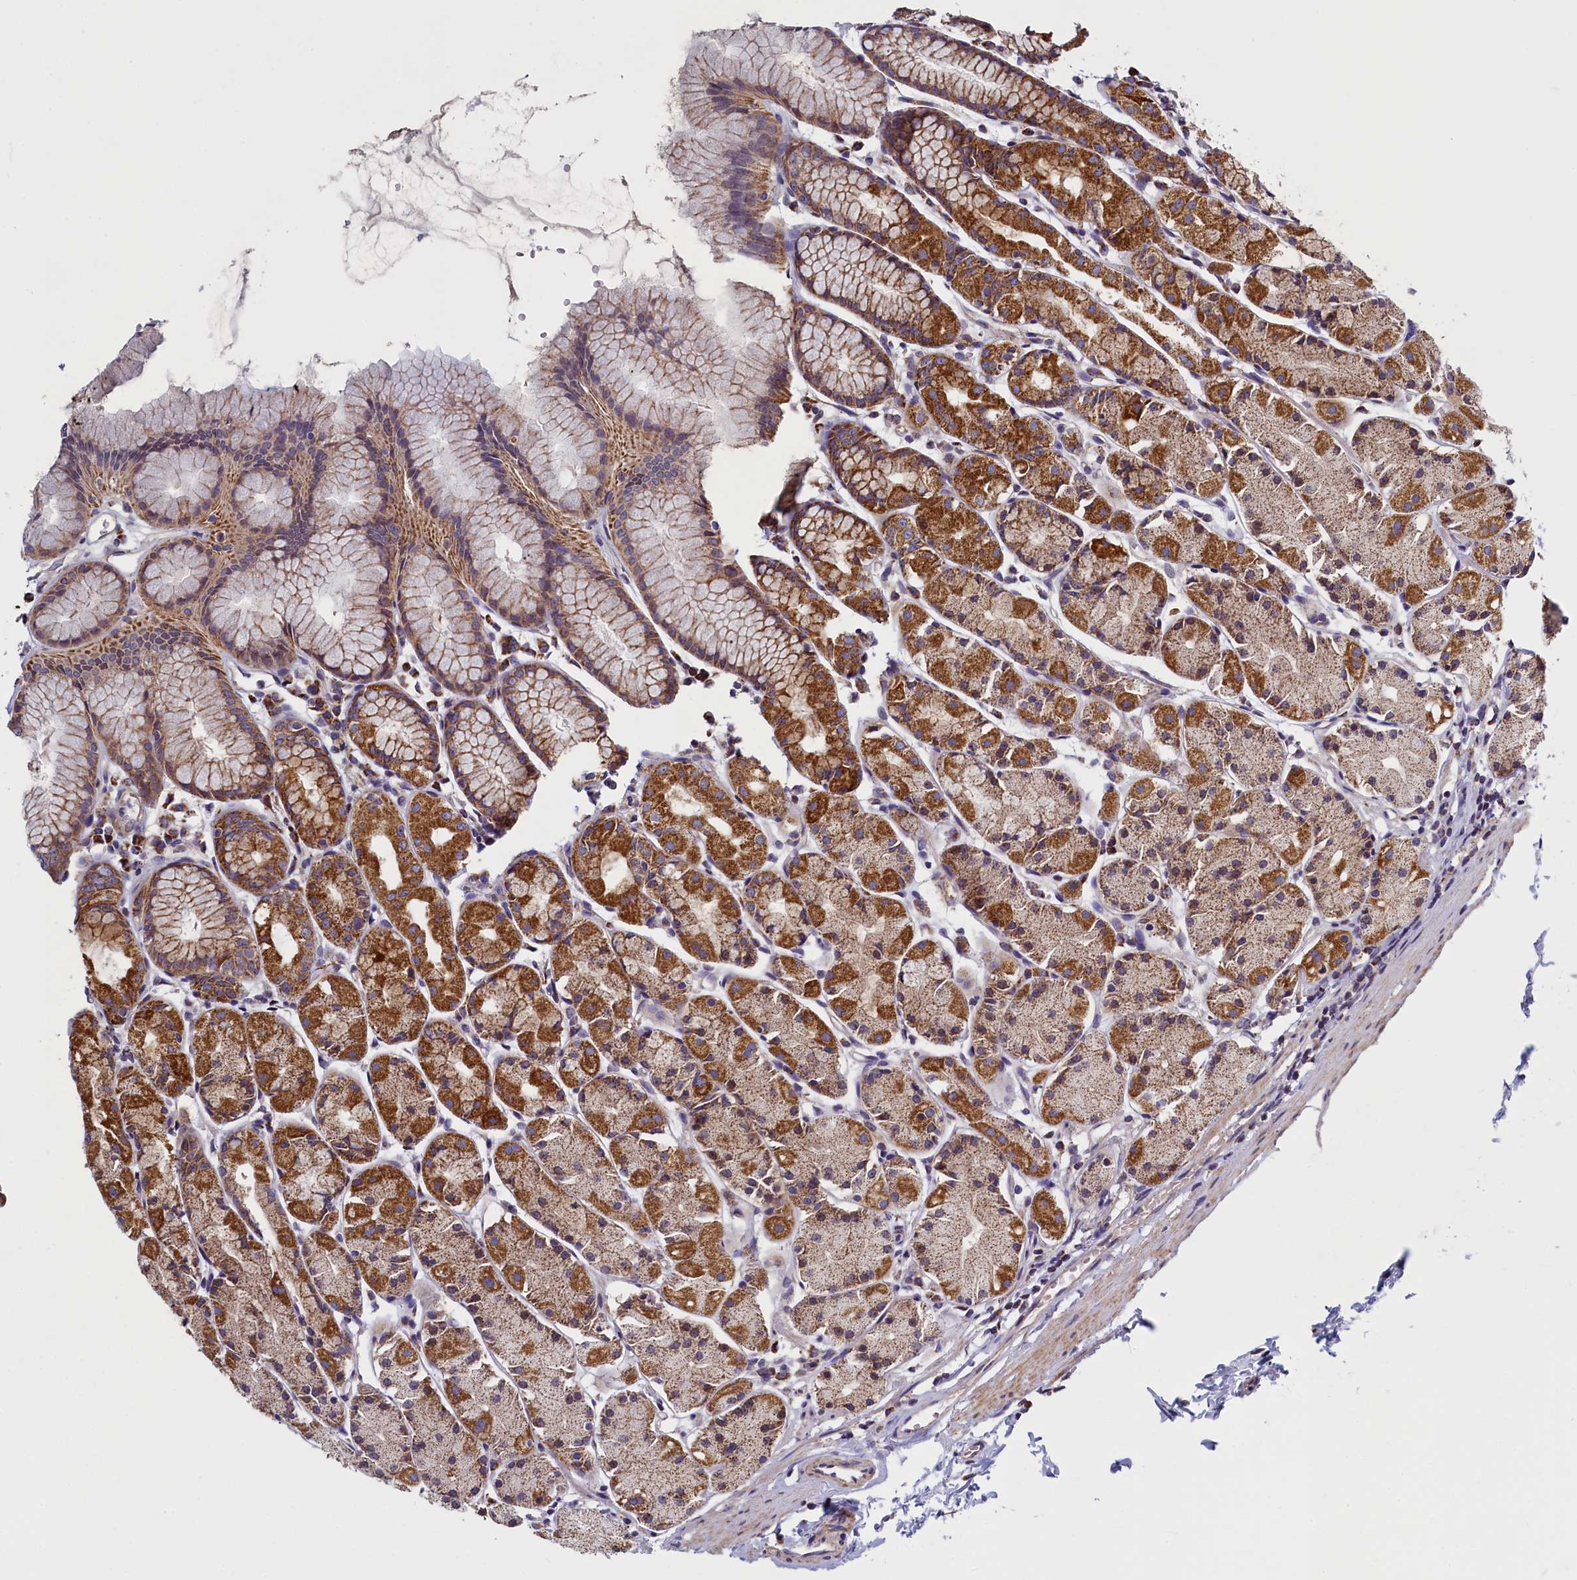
{"staining": {"intensity": "strong", "quantity": "25%-75%", "location": "cytoplasmic/membranous"}, "tissue": "stomach", "cell_type": "Glandular cells", "image_type": "normal", "snomed": [{"axis": "morphology", "description": "Normal tissue, NOS"}, {"axis": "topography", "description": "Stomach, upper"}], "caption": "Immunohistochemical staining of benign human stomach reveals 25%-75% levels of strong cytoplasmic/membranous protein staining in about 25%-75% of glandular cells.", "gene": "IFT122", "patient": {"sex": "male", "age": 47}}